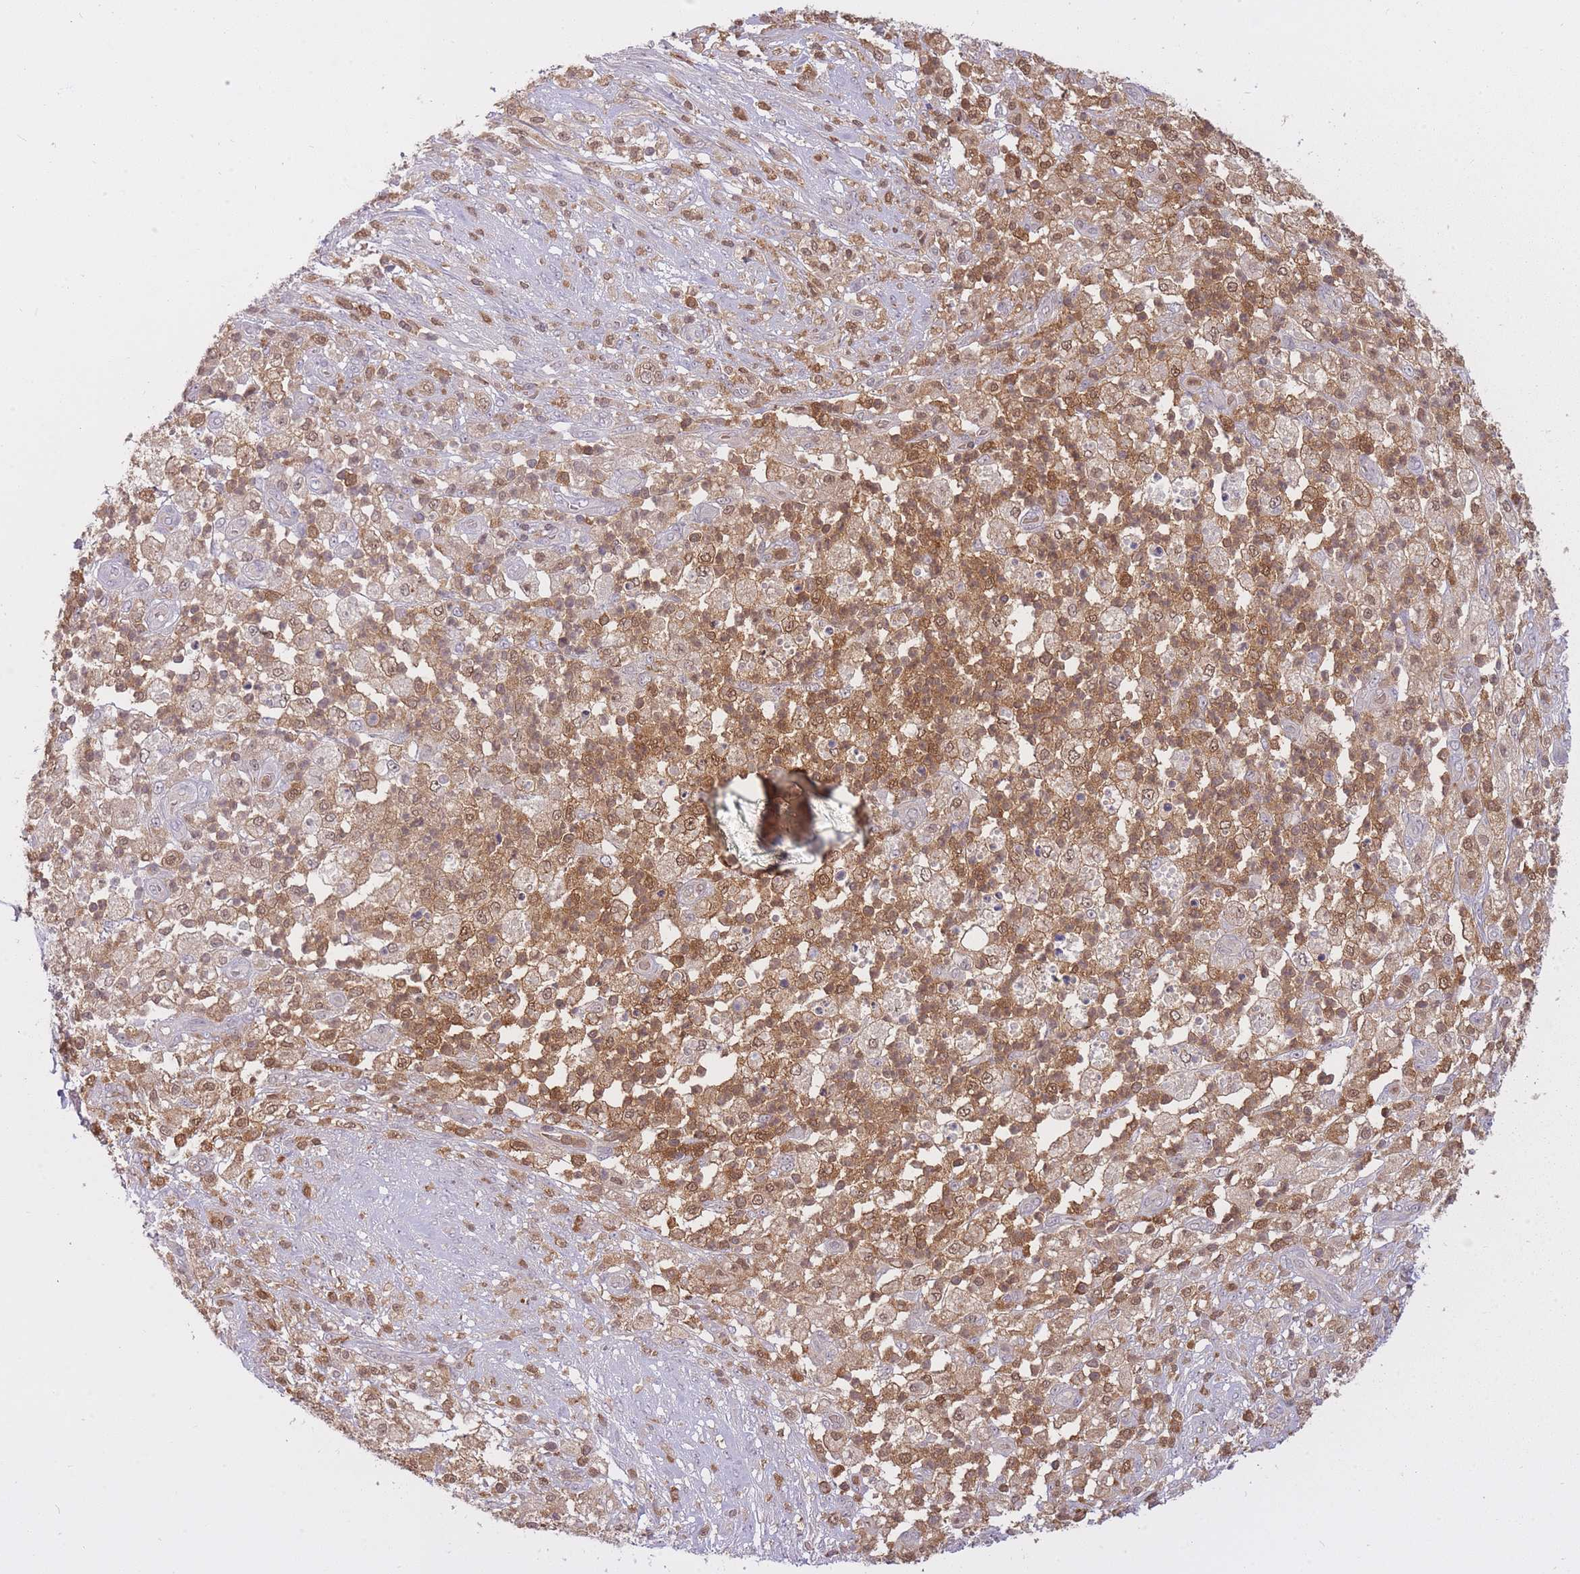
{"staining": {"intensity": "moderate", "quantity": ">75%", "location": "cytoplasmic/membranous,nuclear"}, "tissue": "pancreatic cancer", "cell_type": "Tumor cells", "image_type": "cancer", "snomed": [{"axis": "morphology", "description": "Adenocarcinoma, NOS"}, {"axis": "topography", "description": "Pancreas"}], "caption": "A brown stain highlights moderate cytoplasmic/membranous and nuclear positivity of a protein in pancreatic adenocarcinoma tumor cells.", "gene": "CXorf38", "patient": {"sex": "female", "age": 72}}